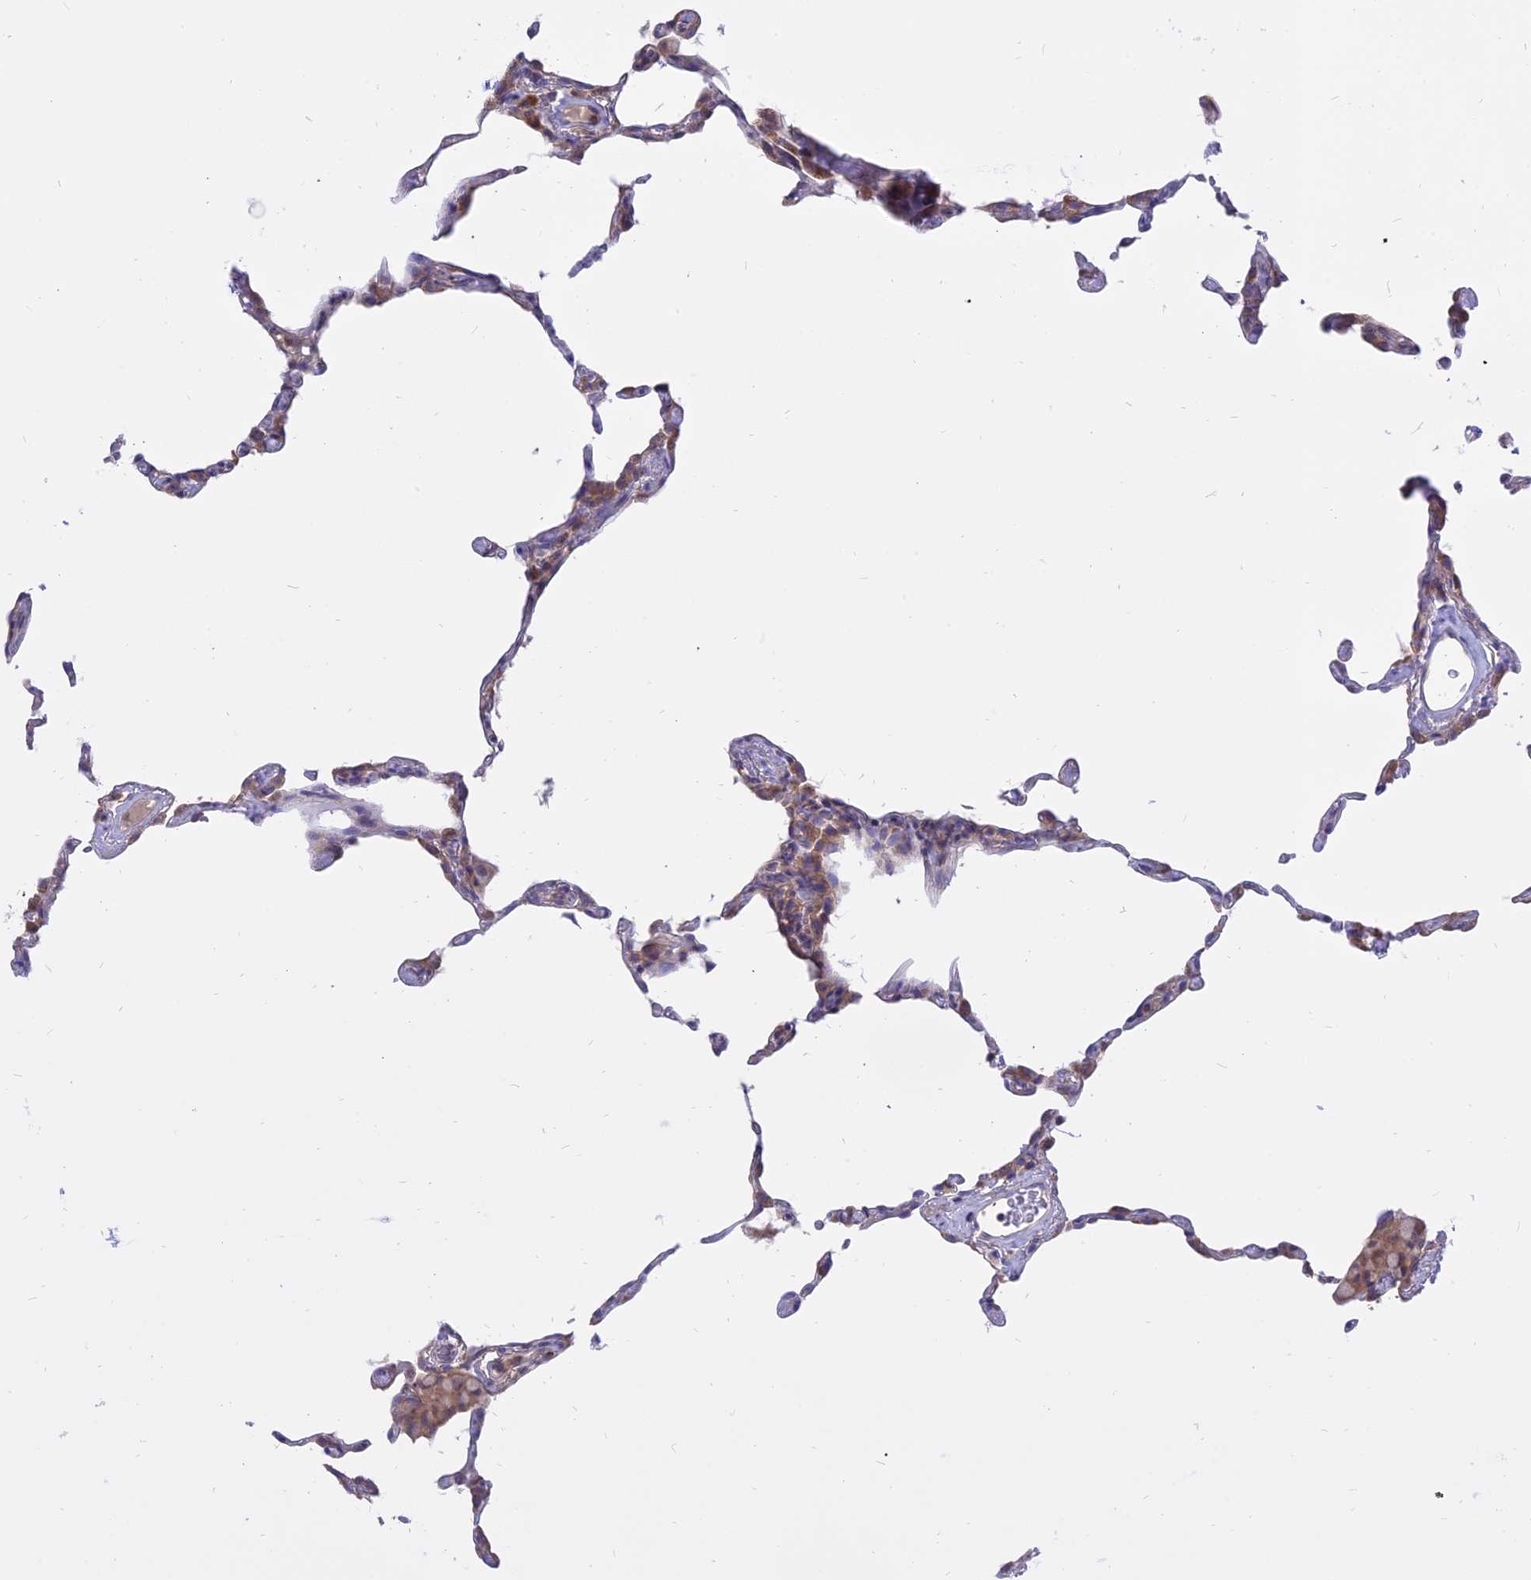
{"staining": {"intensity": "weak", "quantity": "<25%", "location": "cytoplasmic/membranous"}, "tissue": "lung", "cell_type": "Alveolar cells", "image_type": "normal", "snomed": [{"axis": "morphology", "description": "Normal tissue, NOS"}, {"axis": "topography", "description": "Lung"}], "caption": "This image is of normal lung stained with immunohistochemistry (IHC) to label a protein in brown with the nuclei are counter-stained blue. There is no expression in alveolar cells. The staining is performed using DAB brown chromogen with nuclei counter-stained in using hematoxylin.", "gene": "IL21R", "patient": {"sex": "female", "age": 57}}